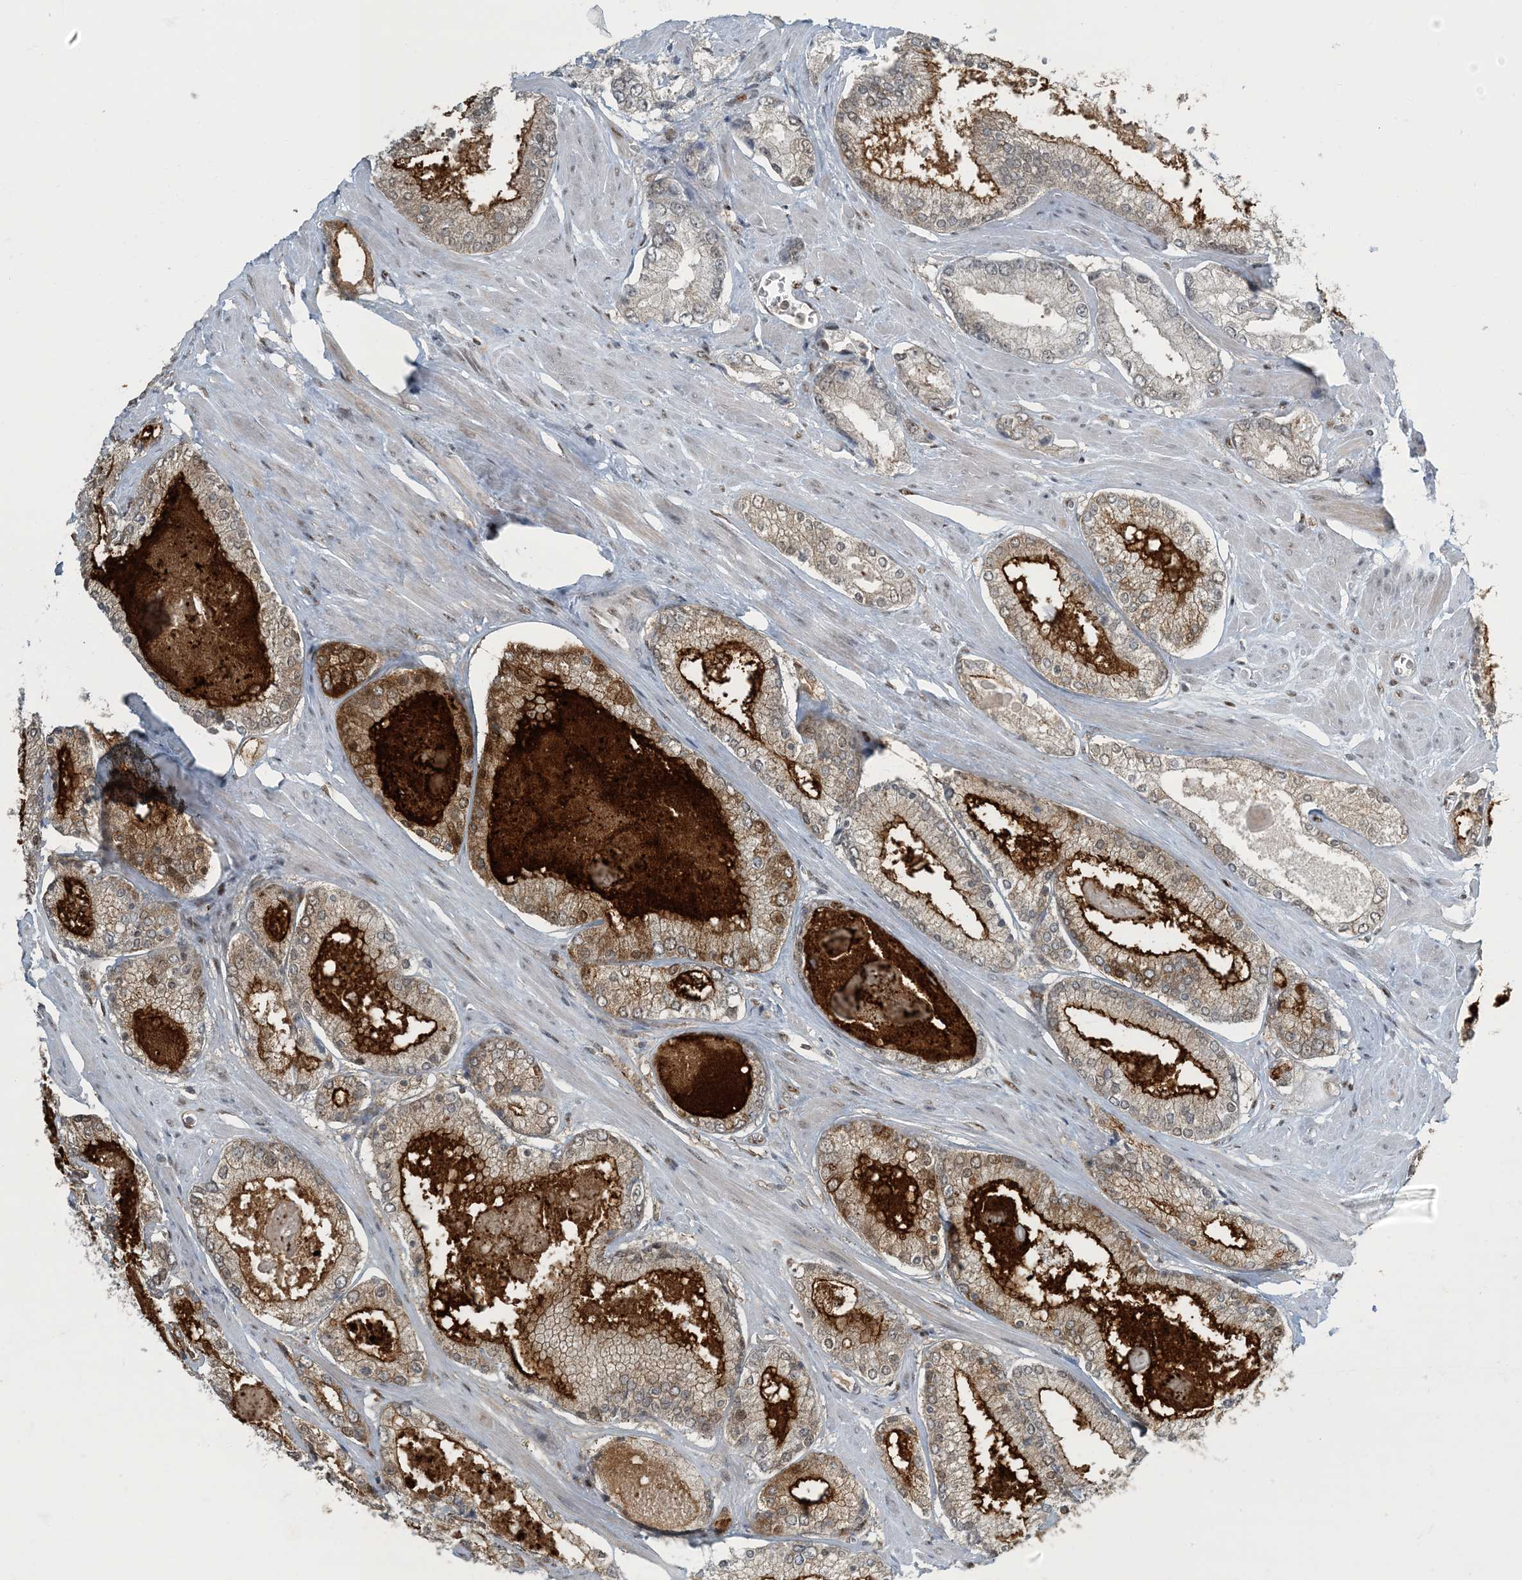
{"staining": {"intensity": "moderate", "quantity": "25%-75%", "location": "cytoplasmic/membranous"}, "tissue": "prostate cancer", "cell_type": "Tumor cells", "image_type": "cancer", "snomed": [{"axis": "morphology", "description": "Adenocarcinoma, Low grade"}, {"axis": "topography", "description": "Prostate"}], "caption": "Prostate low-grade adenocarcinoma was stained to show a protein in brown. There is medium levels of moderate cytoplasmic/membranous positivity in about 25%-75% of tumor cells.", "gene": "MBD1", "patient": {"sex": "male", "age": 54}}